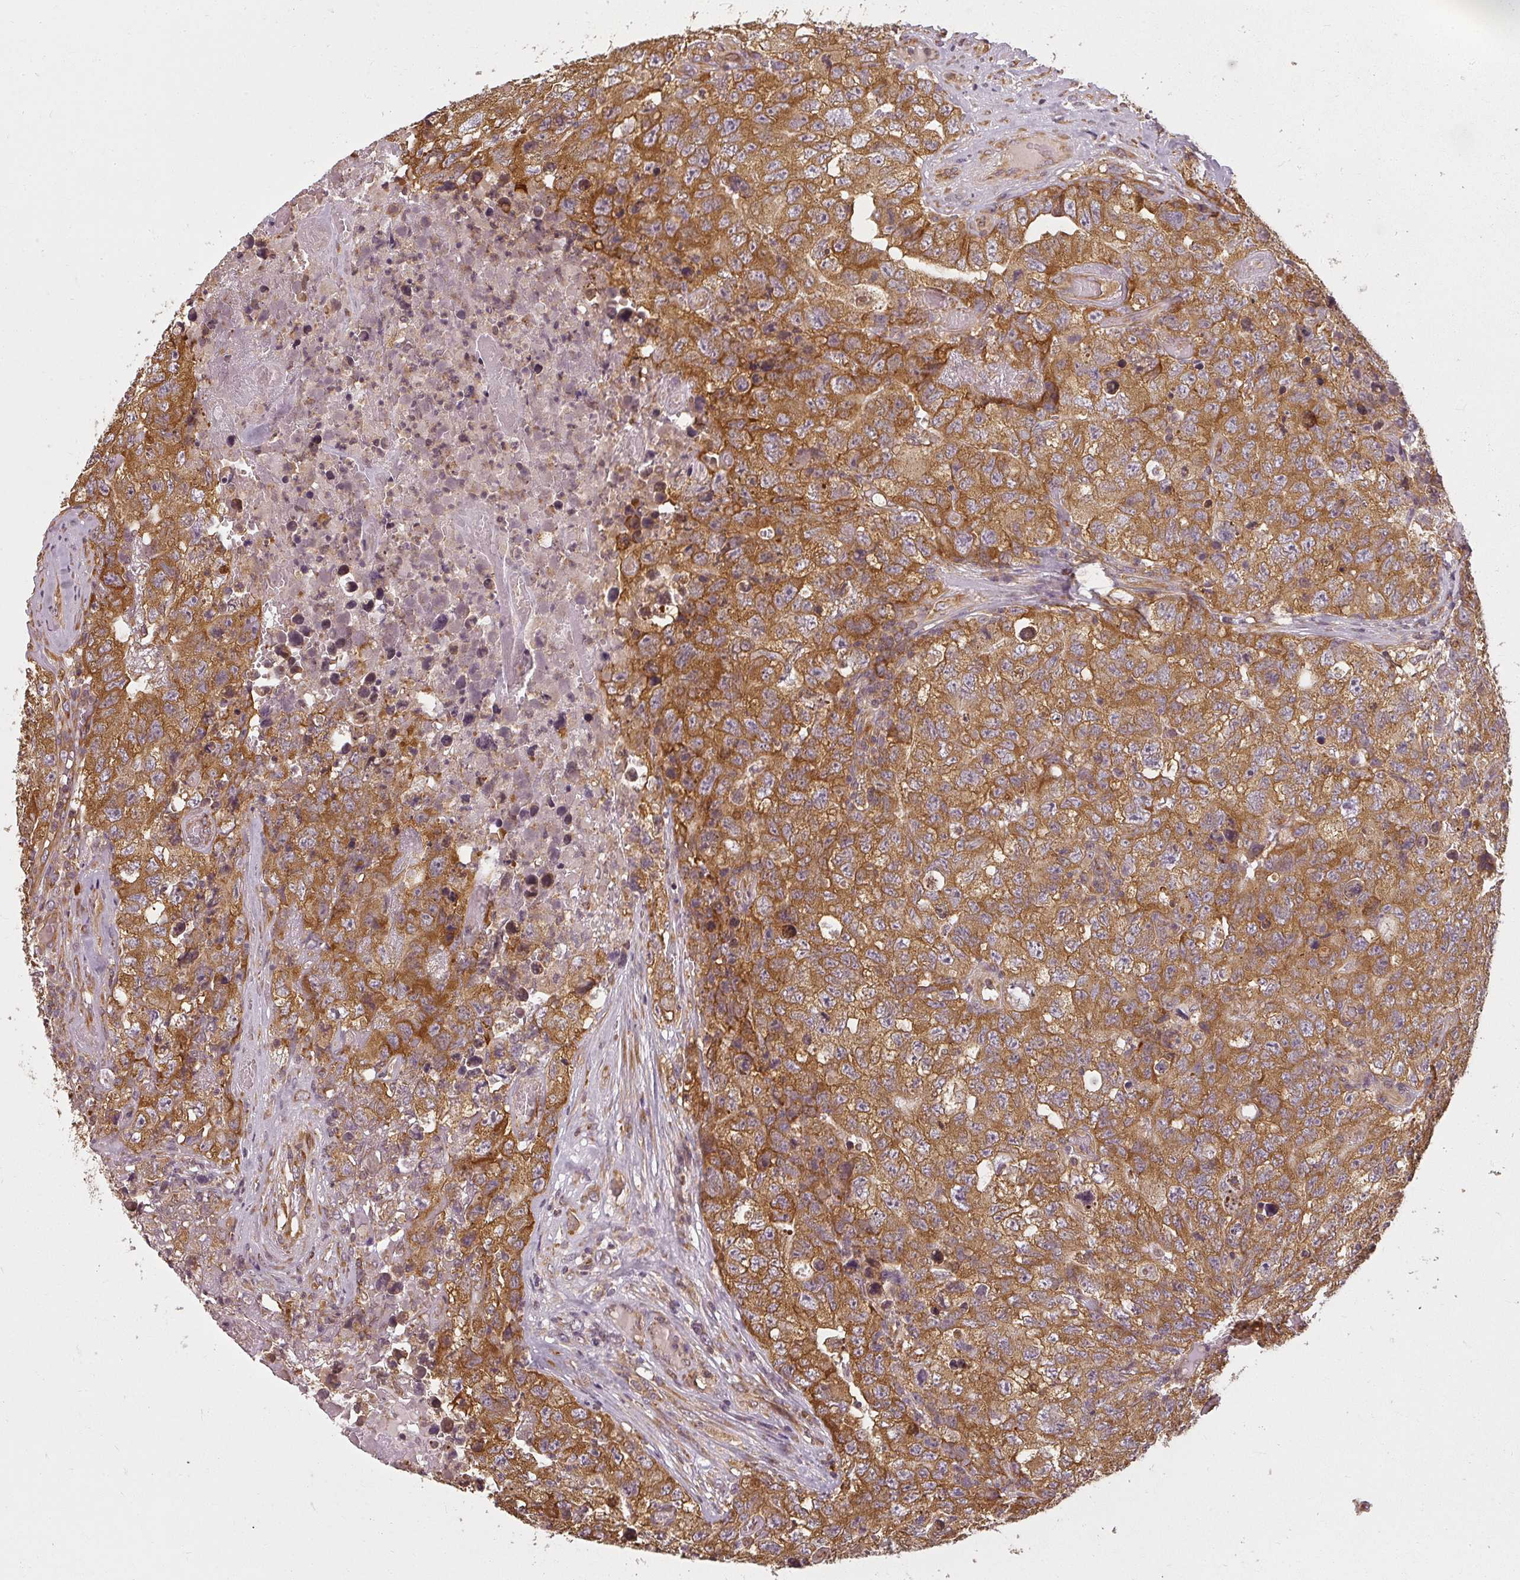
{"staining": {"intensity": "strong", "quantity": ">75%", "location": "cytoplasmic/membranous"}, "tissue": "testis cancer", "cell_type": "Tumor cells", "image_type": "cancer", "snomed": [{"axis": "morphology", "description": "Carcinoma, Embryonal, NOS"}, {"axis": "topography", "description": "Testis"}], "caption": "Brown immunohistochemical staining in human testis cancer (embryonal carcinoma) reveals strong cytoplasmic/membranous expression in approximately >75% of tumor cells.", "gene": "RPL24", "patient": {"sex": "male", "age": 31}}